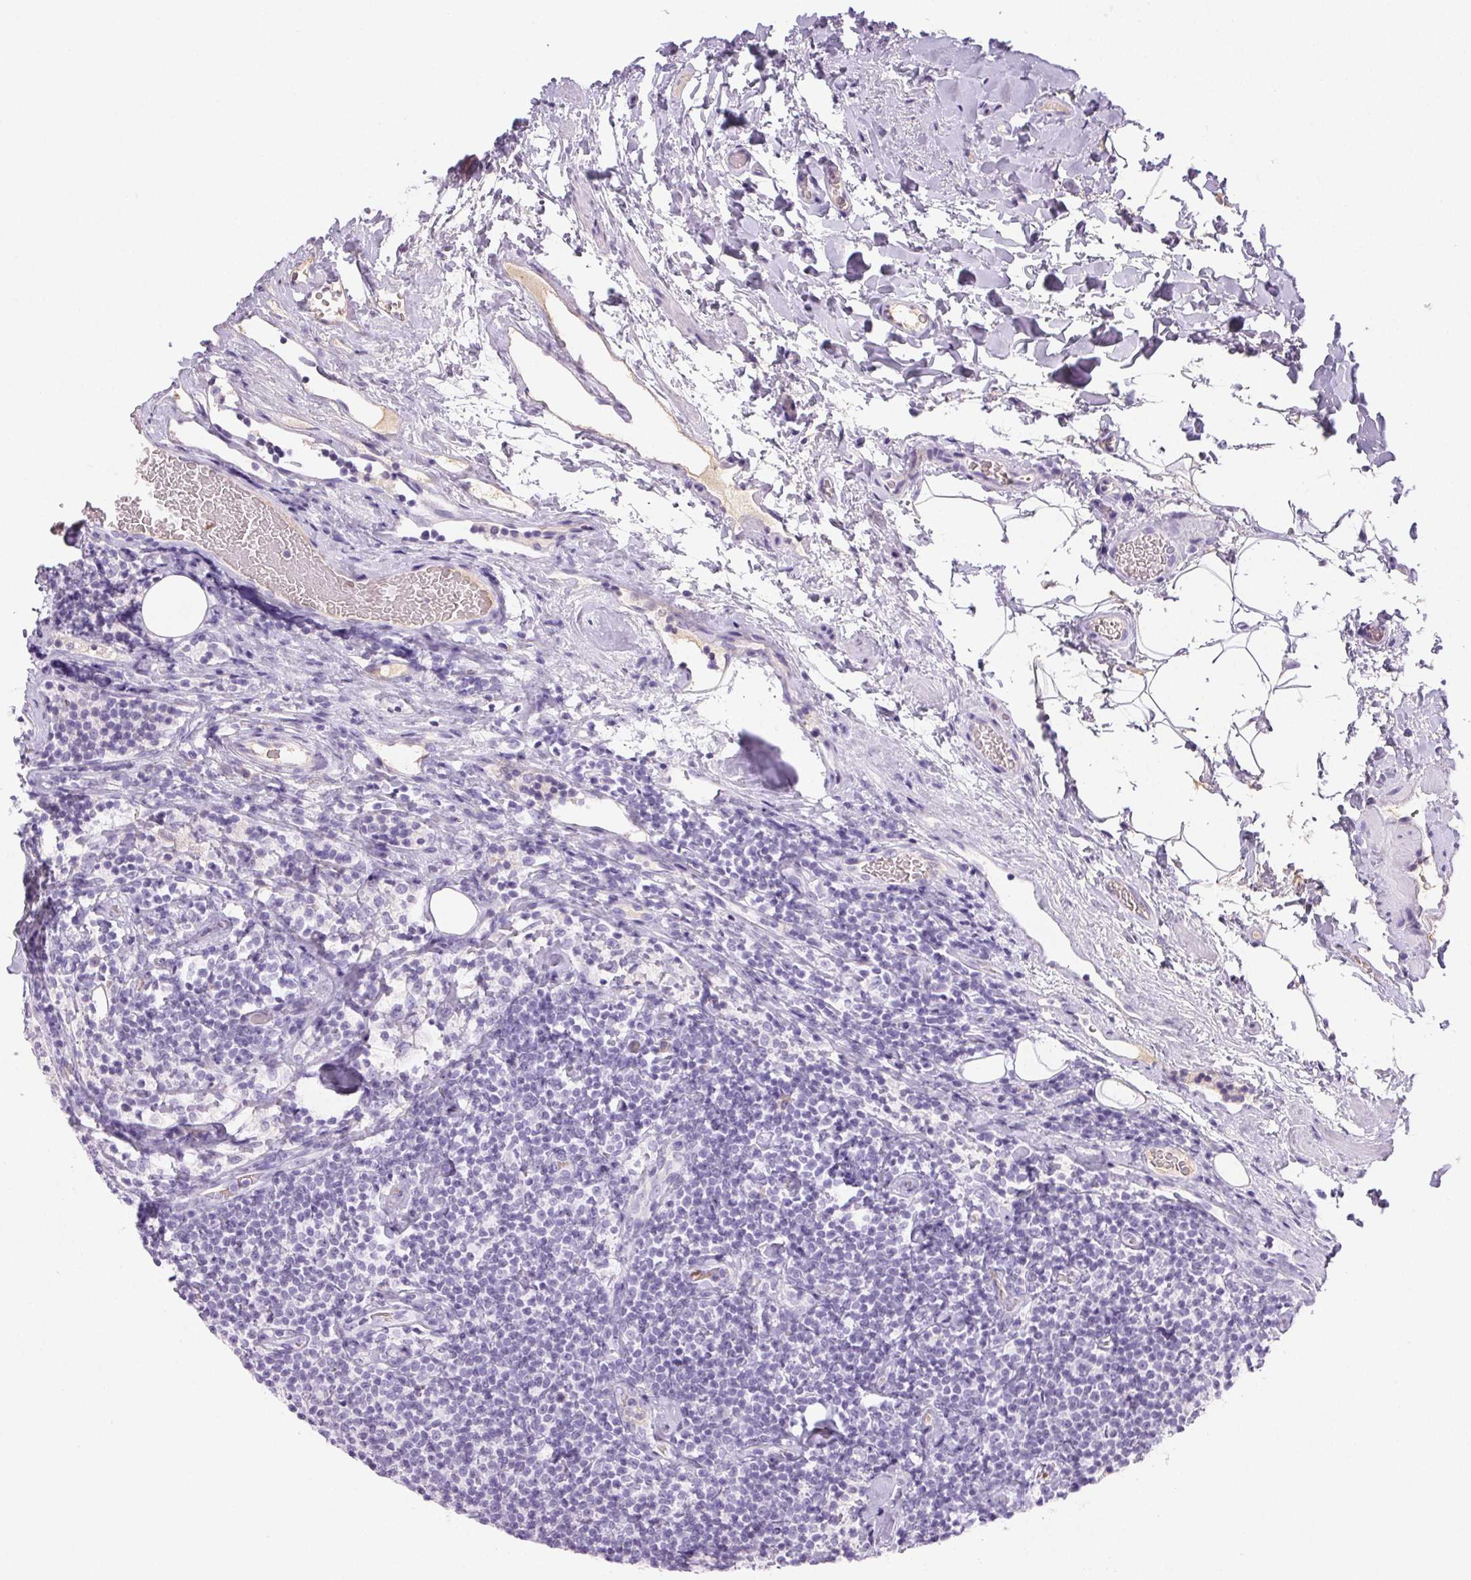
{"staining": {"intensity": "negative", "quantity": "none", "location": "none"}, "tissue": "lymphoma", "cell_type": "Tumor cells", "image_type": "cancer", "snomed": [{"axis": "morphology", "description": "Malignant lymphoma, non-Hodgkin's type, Low grade"}, {"axis": "topography", "description": "Lymph node"}], "caption": "This image is of low-grade malignant lymphoma, non-Hodgkin's type stained with IHC to label a protein in brown with the nuclei are counter-stained blue. There is no expression in tumor cells. (DAB IHC visualized using brightfield microscopy, high magnification).", "gene": "PADI4", "patient": {"sex": "male", "age": 81}}